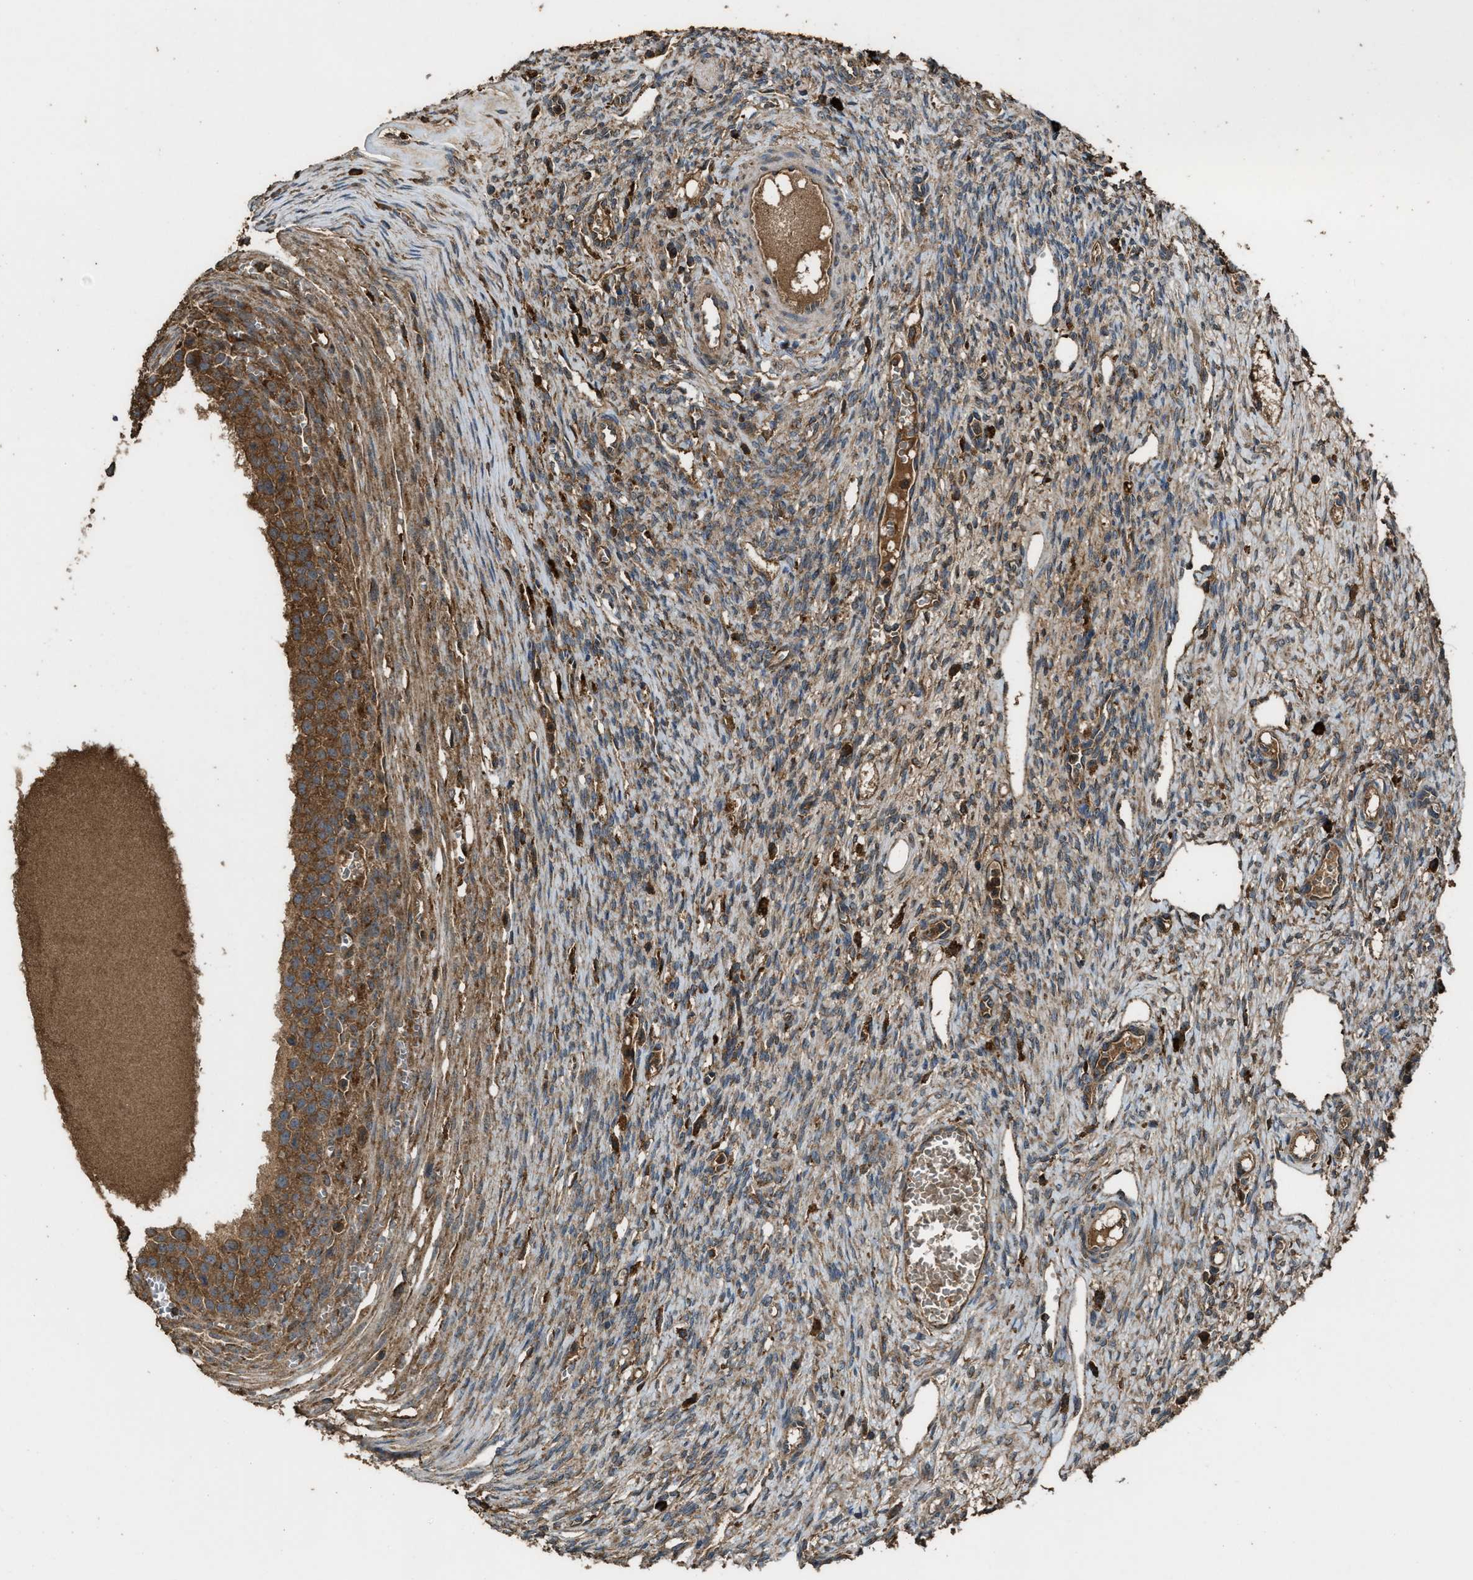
{"staining": {"intensity": "moderate", "quantity": "25%-75%", "location": "cytoplasmic/membranous"}, "tissue": "ovary", "cell_type": "Follicle cells", "image_type": "normal", "snomed": [{"axis": "morphology", "description": "Normal tissue, NOS"}, {"axis": "topography", "description": "Ovary"}], "caption": "A micrograph of human ovary stained for a protein reveals moderate cytoplasmic/membranous brown staining in follicle cells. The staining is performed using DAB brown chromogen to label protein expression. The nuclei are counter-stained blue using hematoxylin.", "gene": "MAP3K8", "patient": {"sex": "female", "age": 33}}